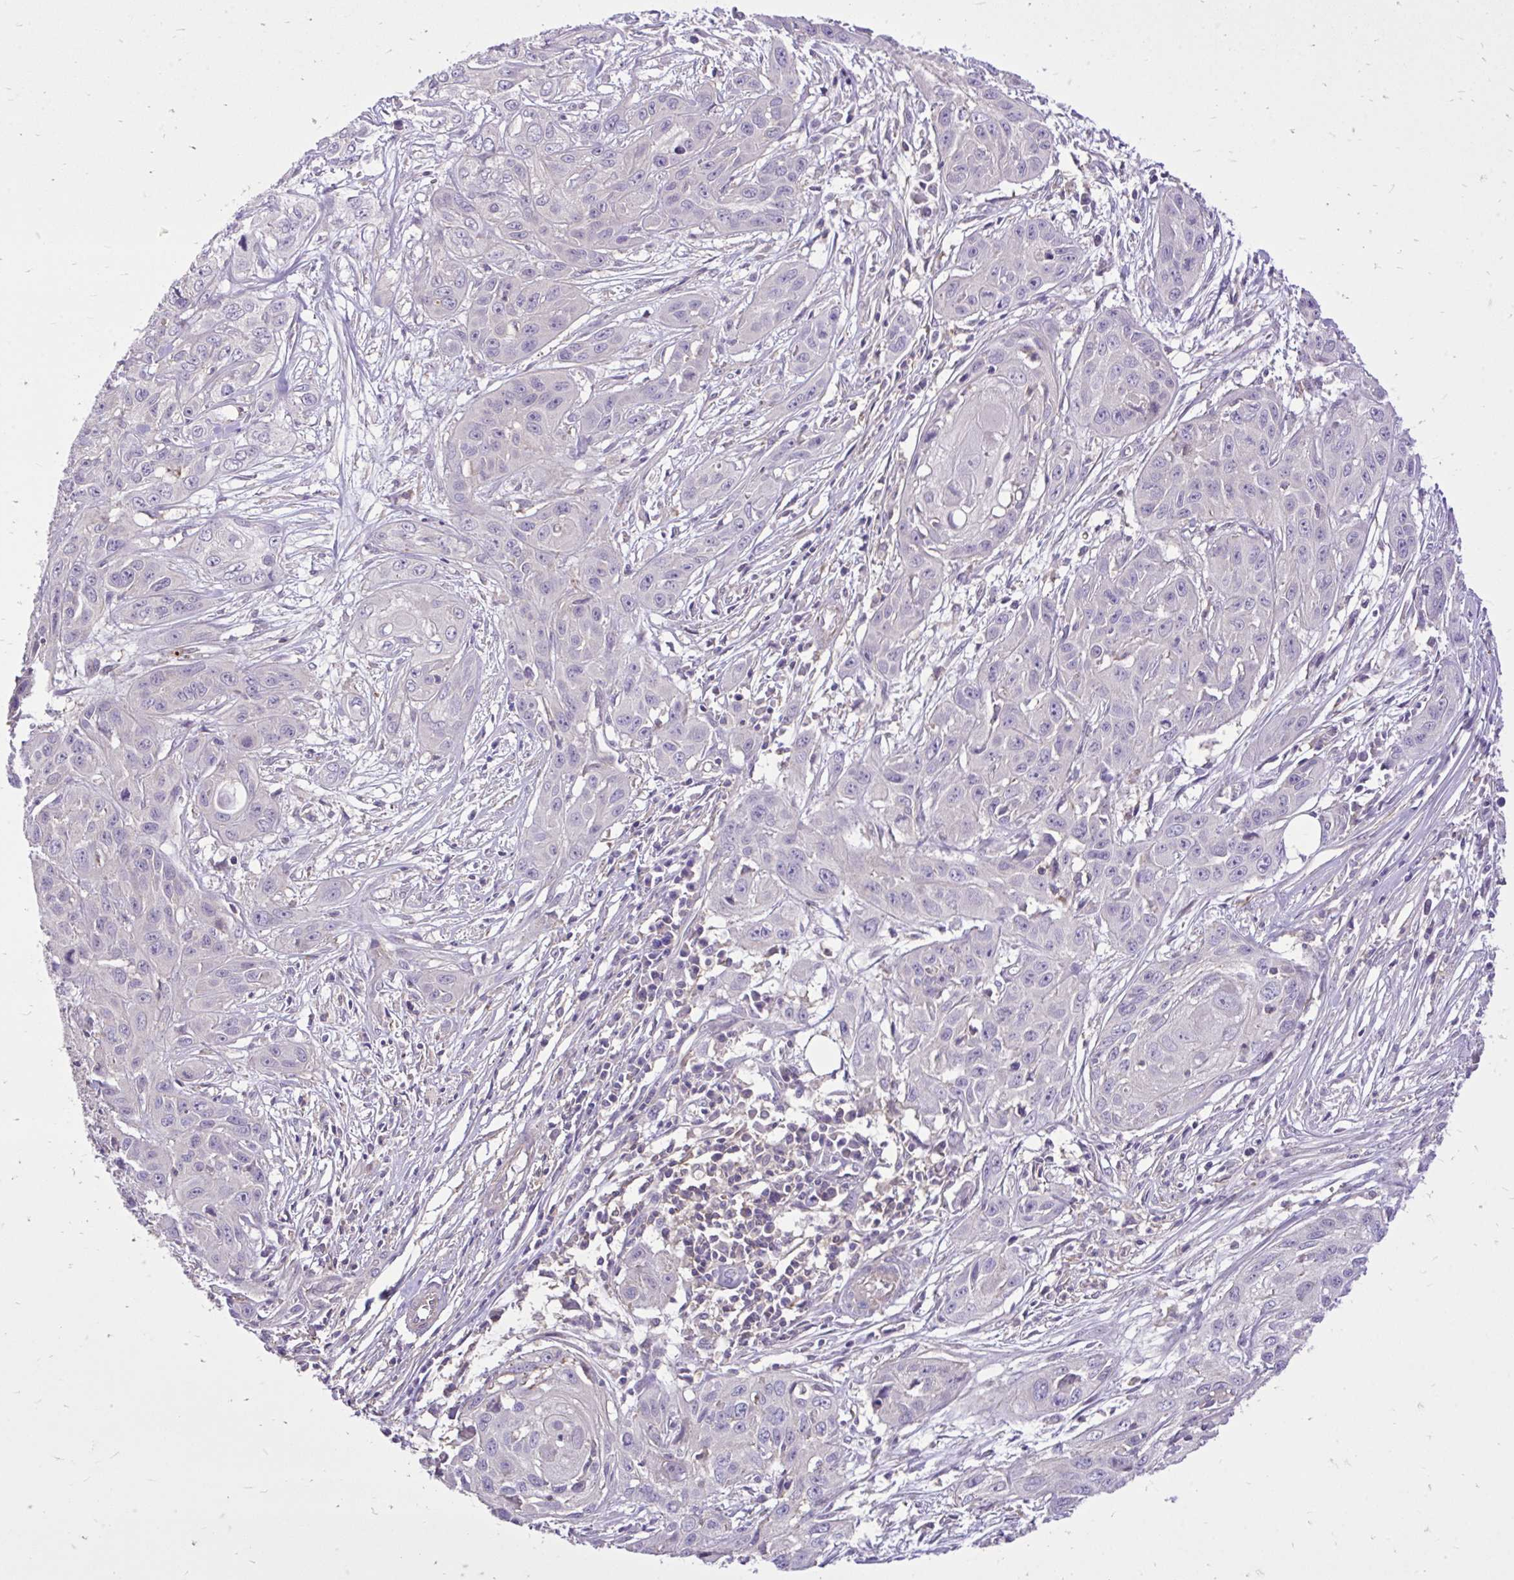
{"staining": {"intensity": "negative", "quantity": "none", "location": "none"}, "tissue": "skin cancer", "cell_type": "Tumor cells", "image_type": "cancer", "snomed": [{"axis": "morphology", "description": "Squamous cell carcinoma, NOS"}, {"axis": "topography", "description": "Skin"}, {"axis": "topography", "description": "Vulva"}], "caption": "Image shows no protein staining in tumor cells of skin cancer (squamous cell carcinoma) tissue.", "gene": "IGFL2", "patient": {"sex": "female", "age": 83}}